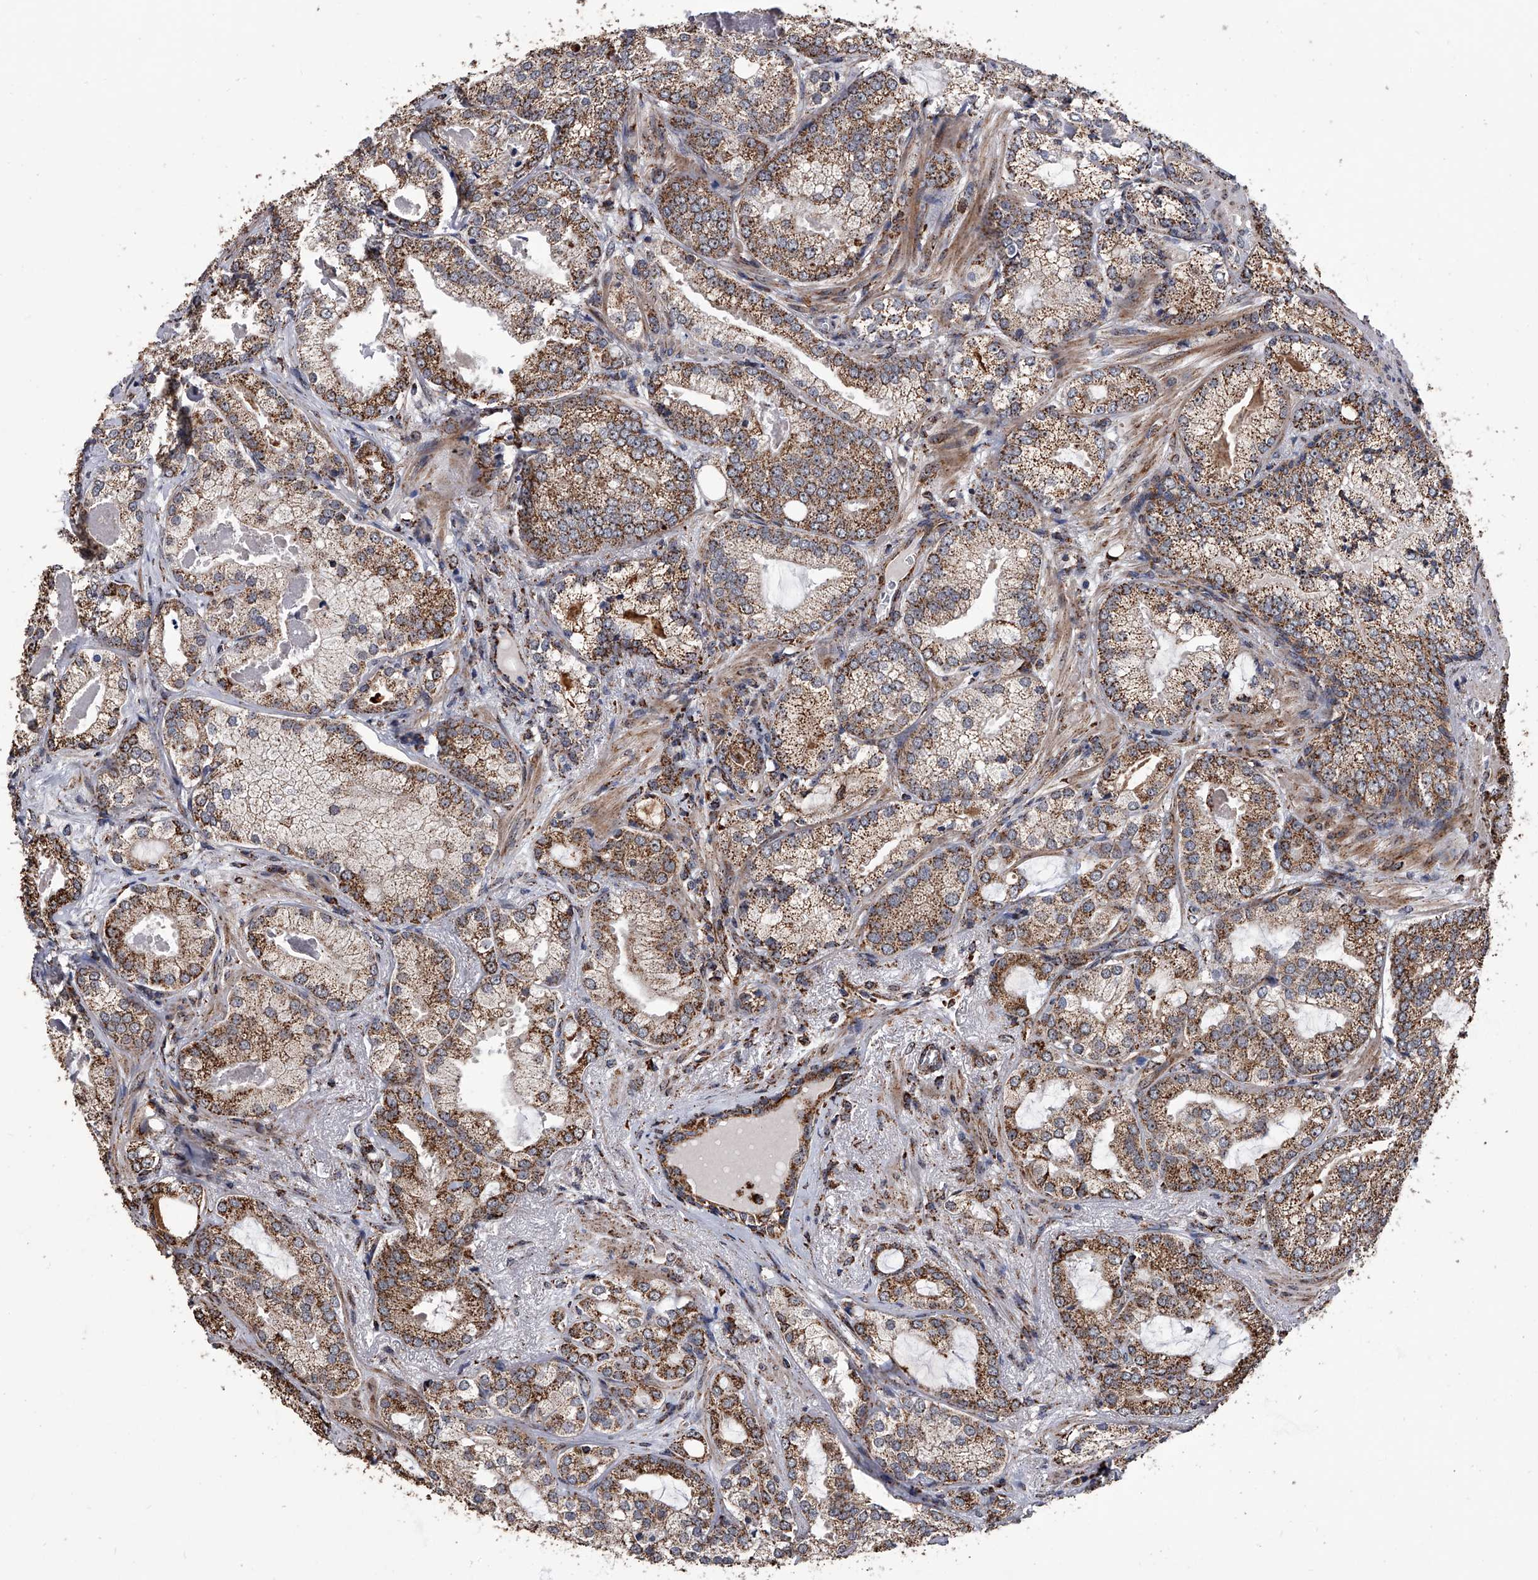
{"staining": {"intensity": "strong", "quantity": ">75%", "location": "cytoplasmic/membranous"}, "tissue": "prostate cancer", "cell_type": "Tumor cells", "image_type": "cancer", "snomed": [{"axis": "morphology", "description": "Normal morphology"}, {"axis": "morphology", "description": "Adenocarcinoma, Low grade"}, {"axis": "topography", "description": "Prostate"}], "caption": "High-power microscopy captured an immunohistochemistry micrograph of low-grade adenocarcinoma (prostate), revealing strong cytoplasmic/membranous expression in approximately >75% of tumor cells.", "gene": "SMPDL3A", "patient": {"sex": "male", "age": 72}}